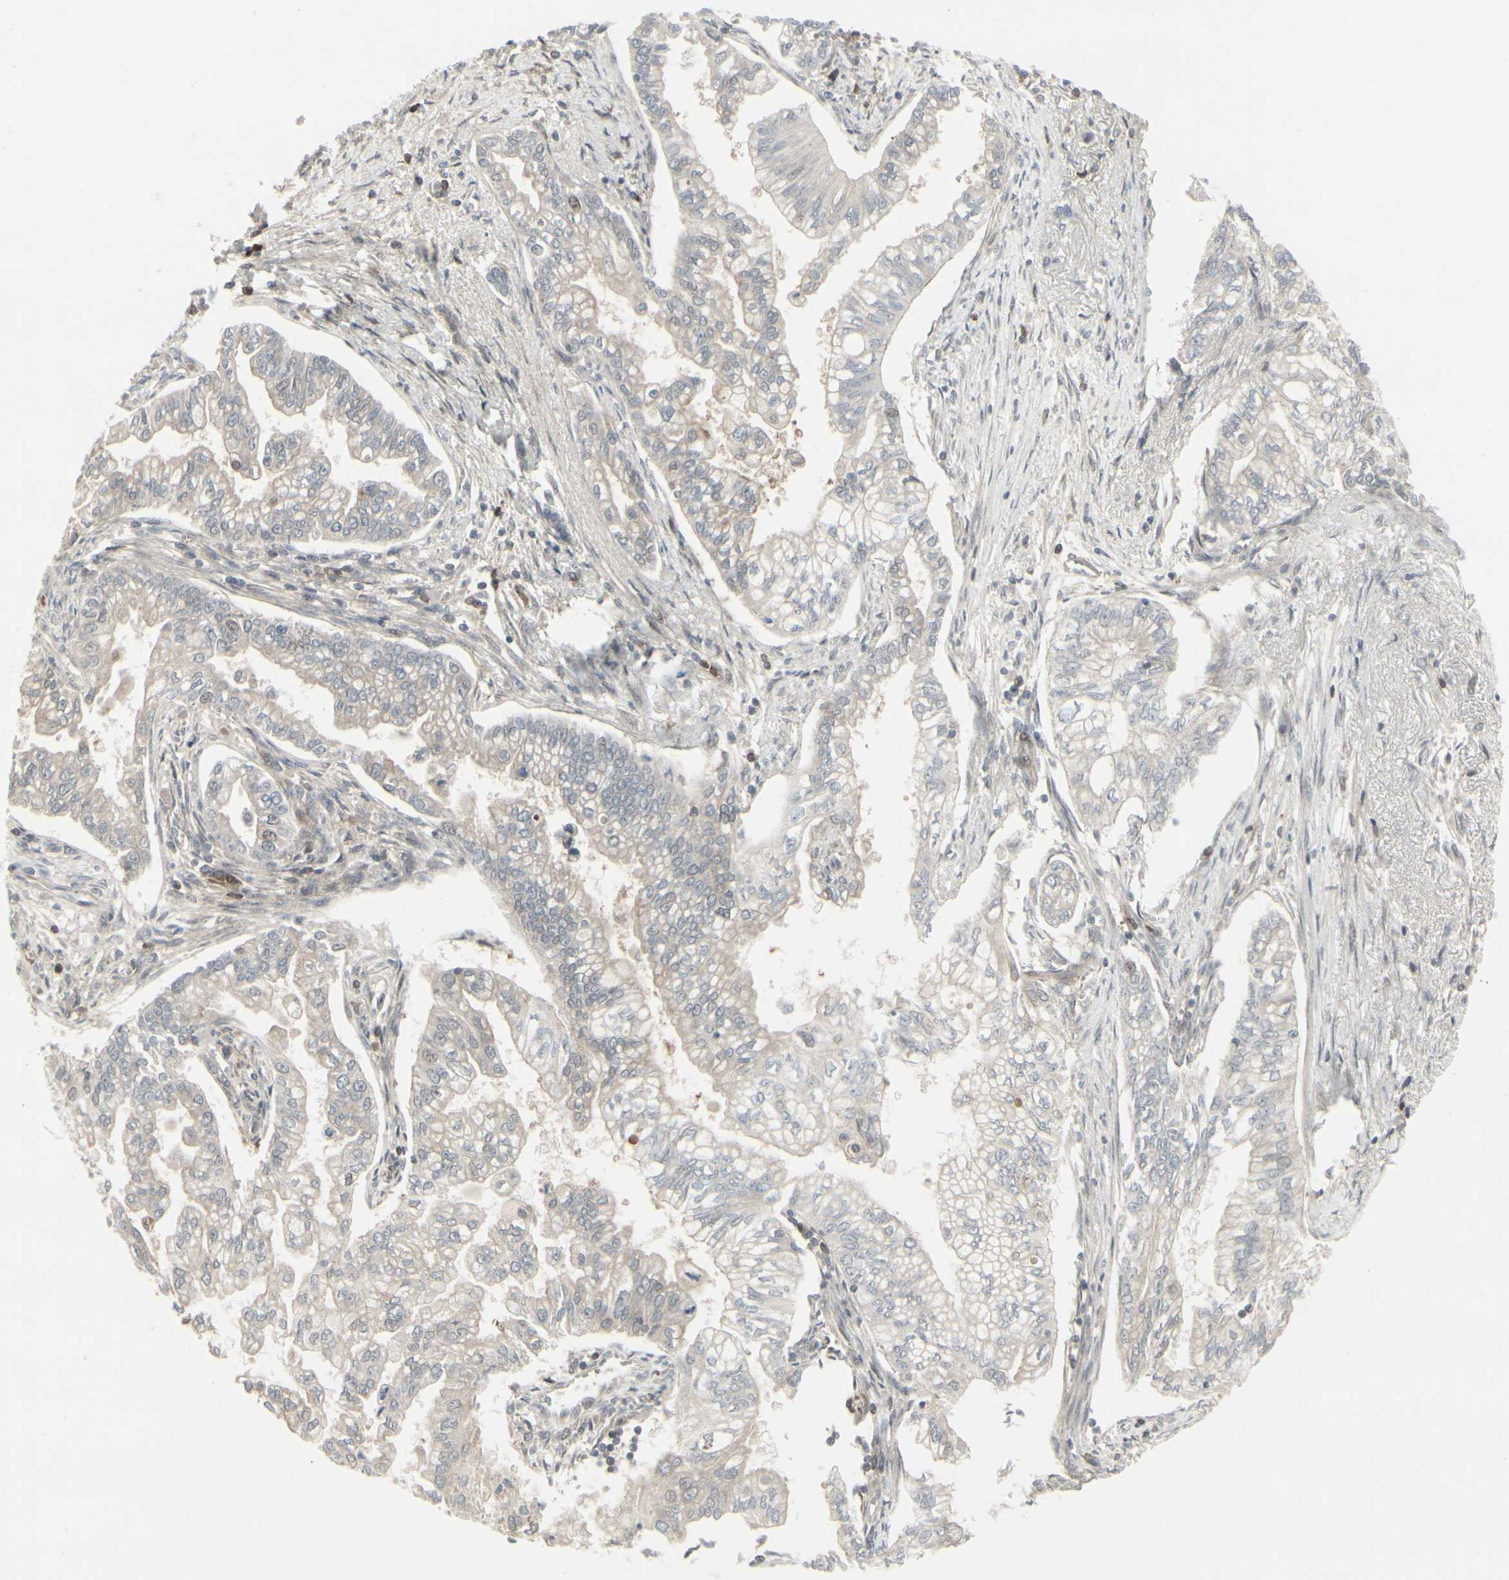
{"staining": {"intensity": "weak", "quantity": ">75%", "location": "cytoplasmic/membranous"}, "tissue": "pancreatic cancer", "cell_type": "Tumor cells", "image_type": "cancer", "snomed": [{"axis": "morphology", "description": "Normal tissue, NOS"}, {"axis": "topography", "description": "Pancreas"}], "caption": "Protein expression analysis of pancreatic cancer reveals weak cytoplasmic/membranous staining in about >75% of tumor cells. Using DAB (brown) and hematoxylin (blue) stains, captured at high magnification using brightfield microscopy.", "gene": "IGFBP6", "patient": {"sex": "male", "age": 42}}